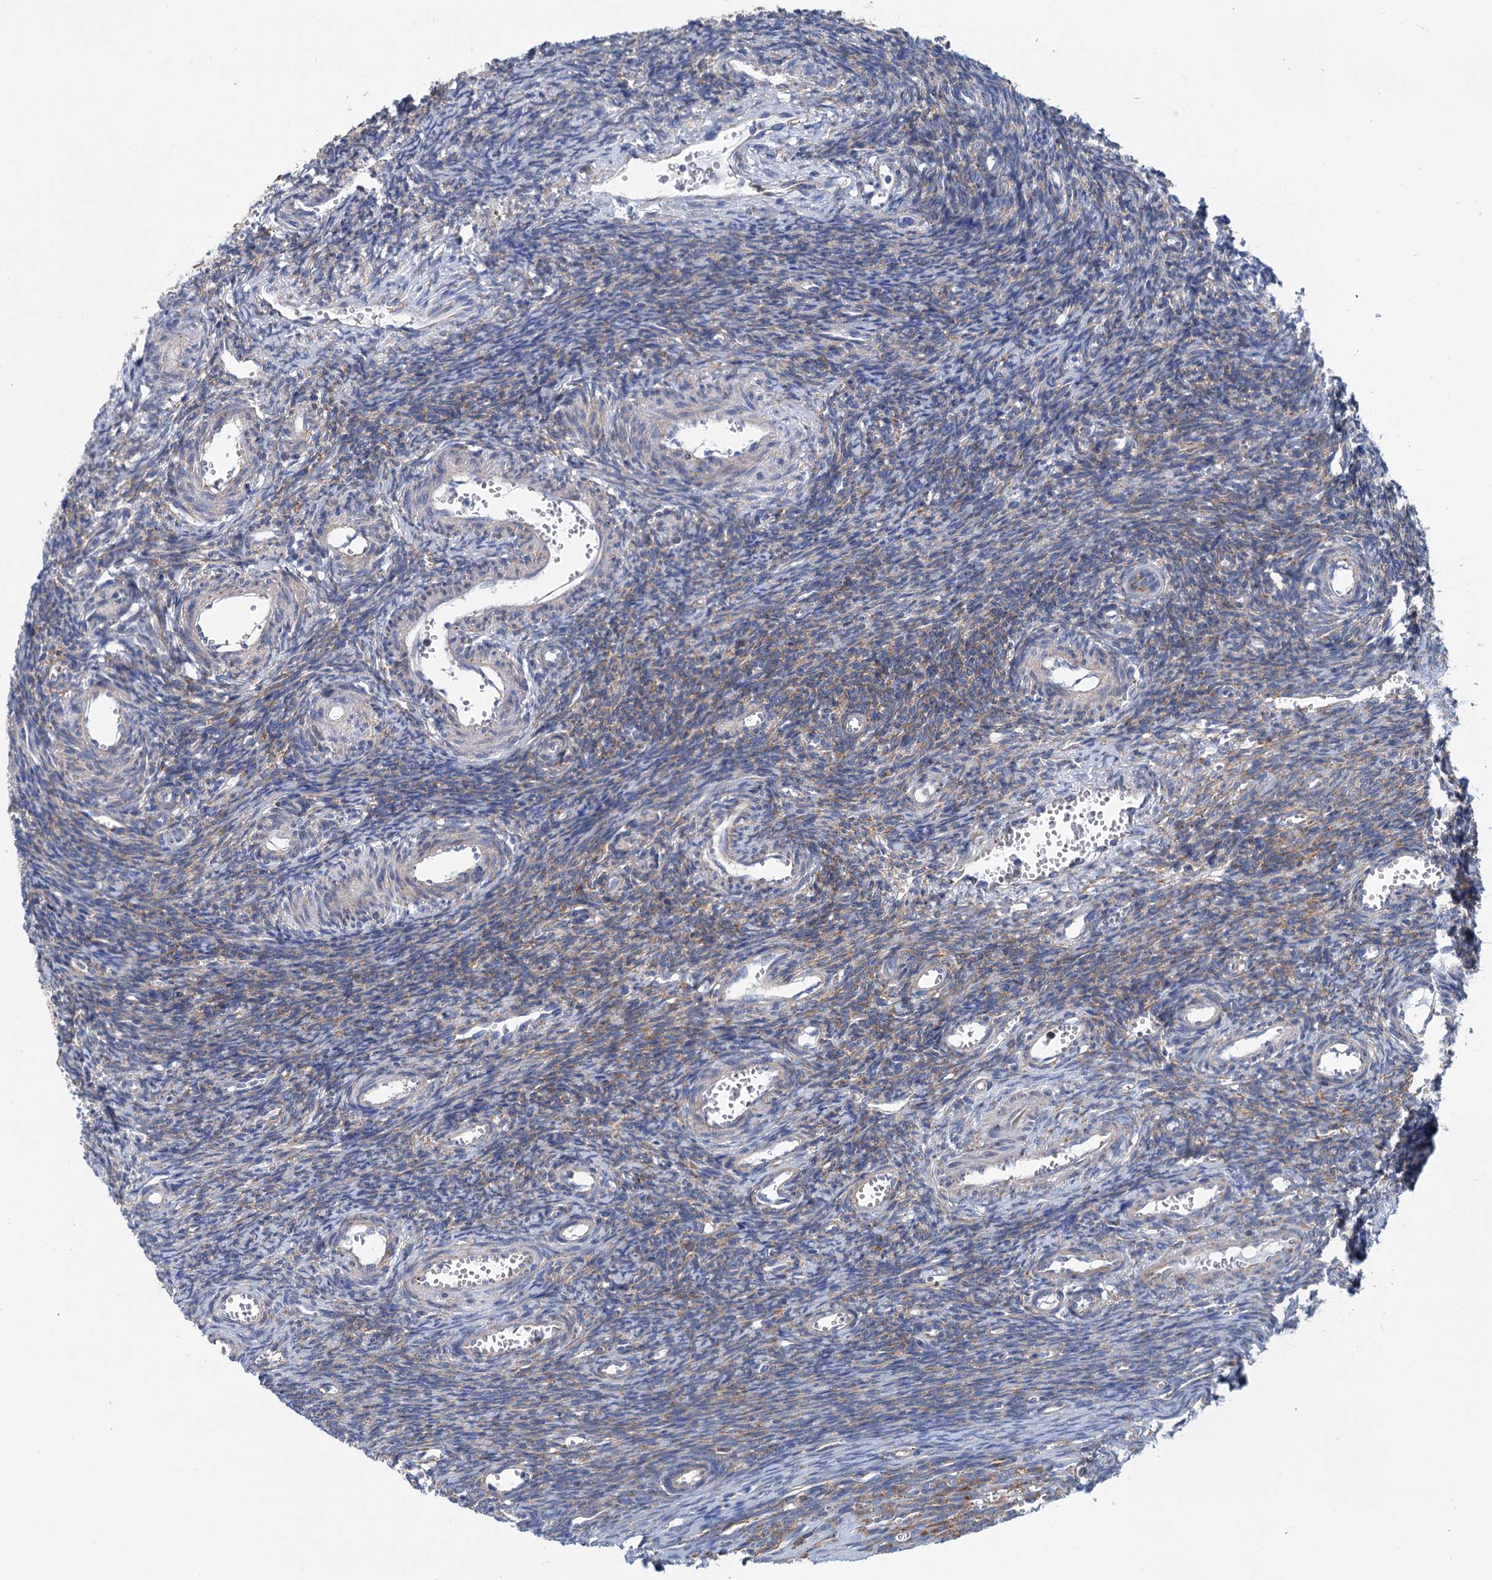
{"staining": {"intensity": "negative", "quantity": "none", "location": "none"}, "tissue": "ovary", "cell_type": "Ovarian stroma cells", "image_type": "normal", "snomed": [{"axis": "morphology", "description": "Normal tissue, NOS"}, {"axis": "topography", "description": "Ovary"}], "caption": "Immunohistochemical staining of unremarkable human ovary shows no significant expression in ovarian stroma cells.", "gene": "SHE", "patient": {"sex": "female", "age": 39}}